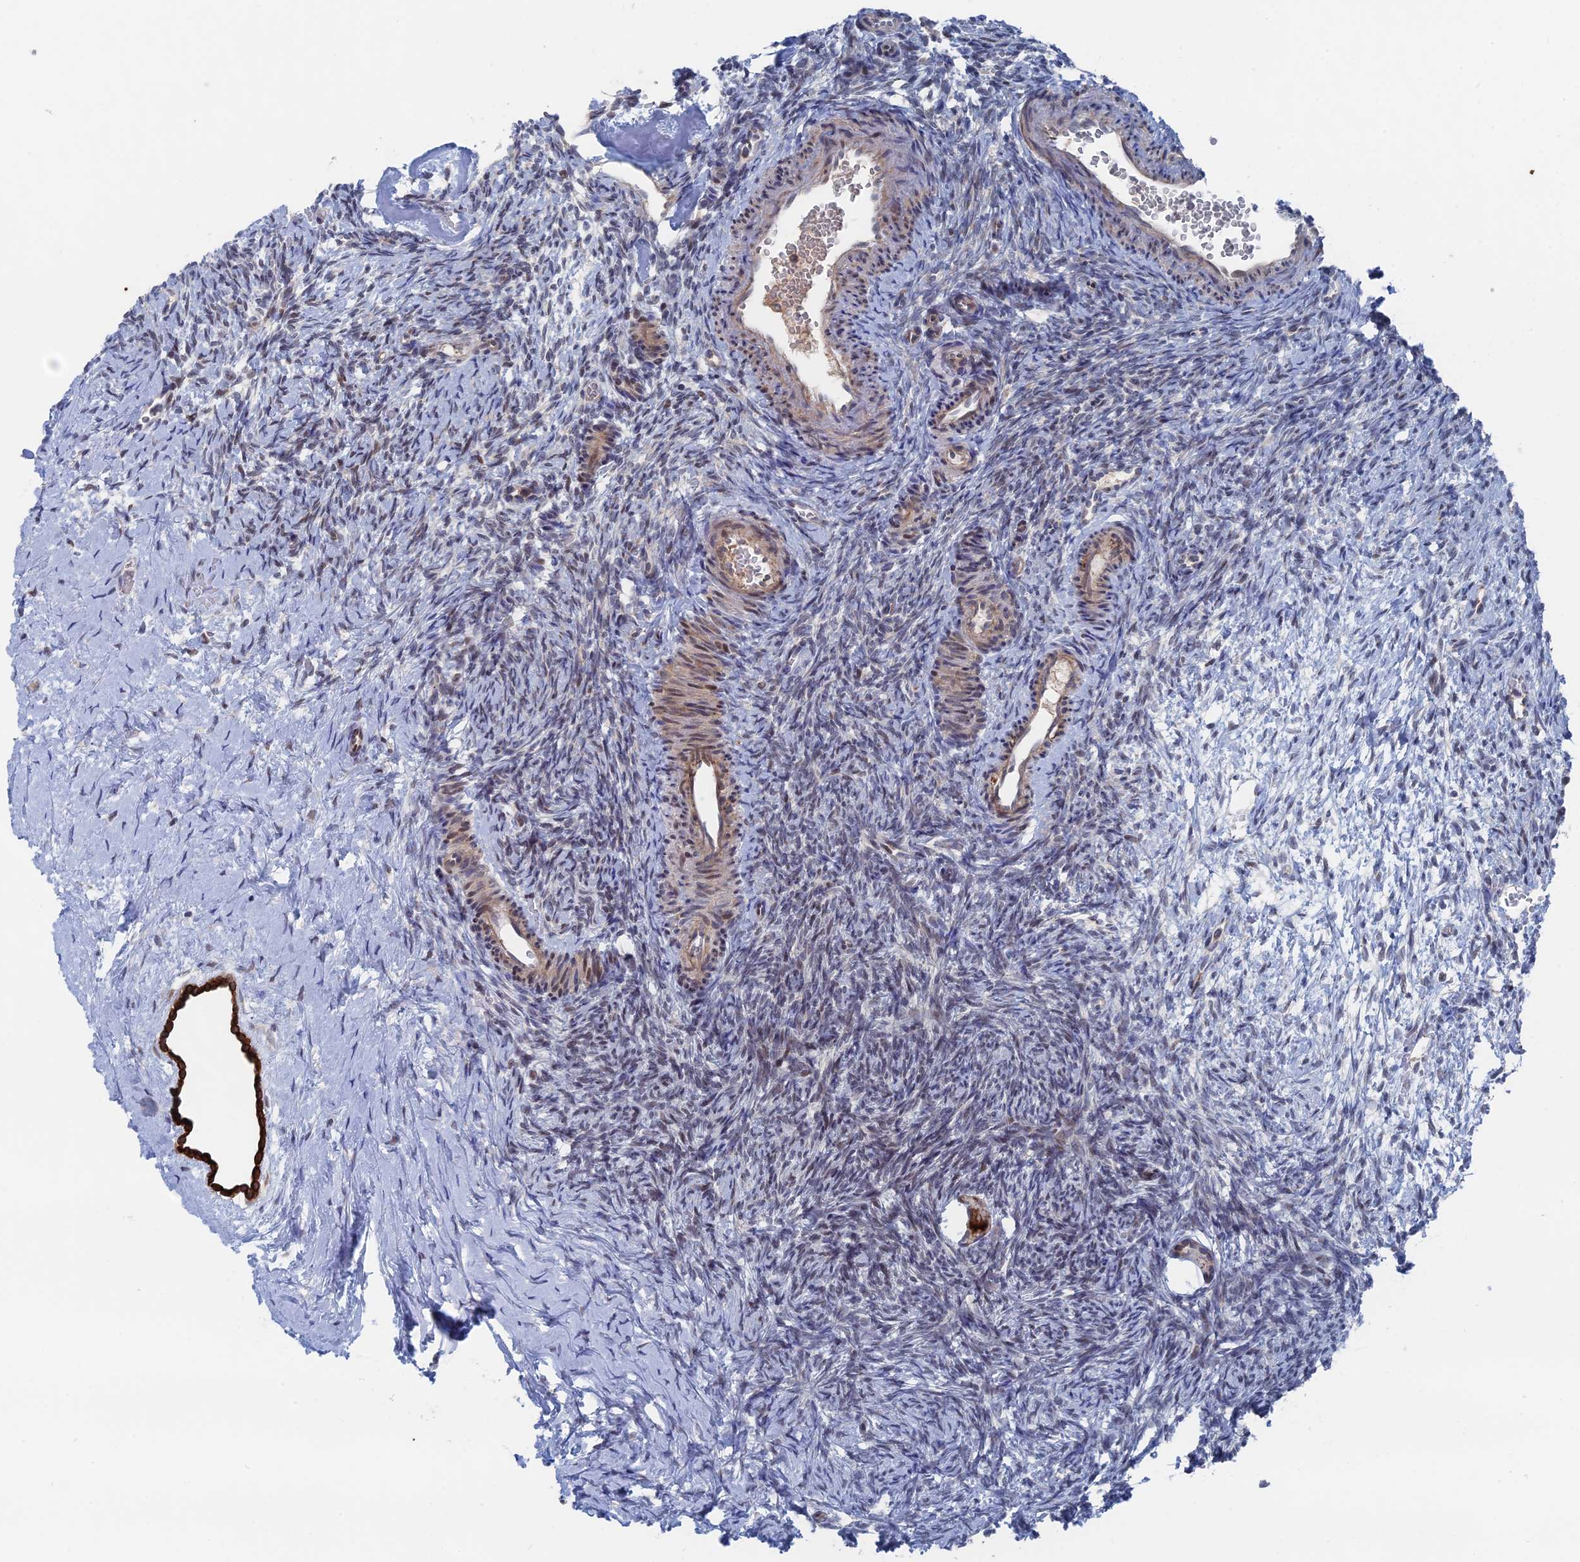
{"staining": {"intensity": "strong", "quantity": "25%-75%", "location": "cytoplasmic/membranous"}, "tissue": "ovary", "cell_type": "Follicle cells", "image_type": "normal", "snomed": [{"axis": "morphology", "description": "Normal tissue, NOS"}, {"axis": "topography", "description": "Ovary"}], "caption": "Brown immunohistochemical staining in normal human ovary displays strong cytoplasmic/membranous staining in approximately 25%-75% of follicle cells. Nuclei are stained in blue.", "gene": "IL7", "patient": {"sex": "female", "age": 39}}